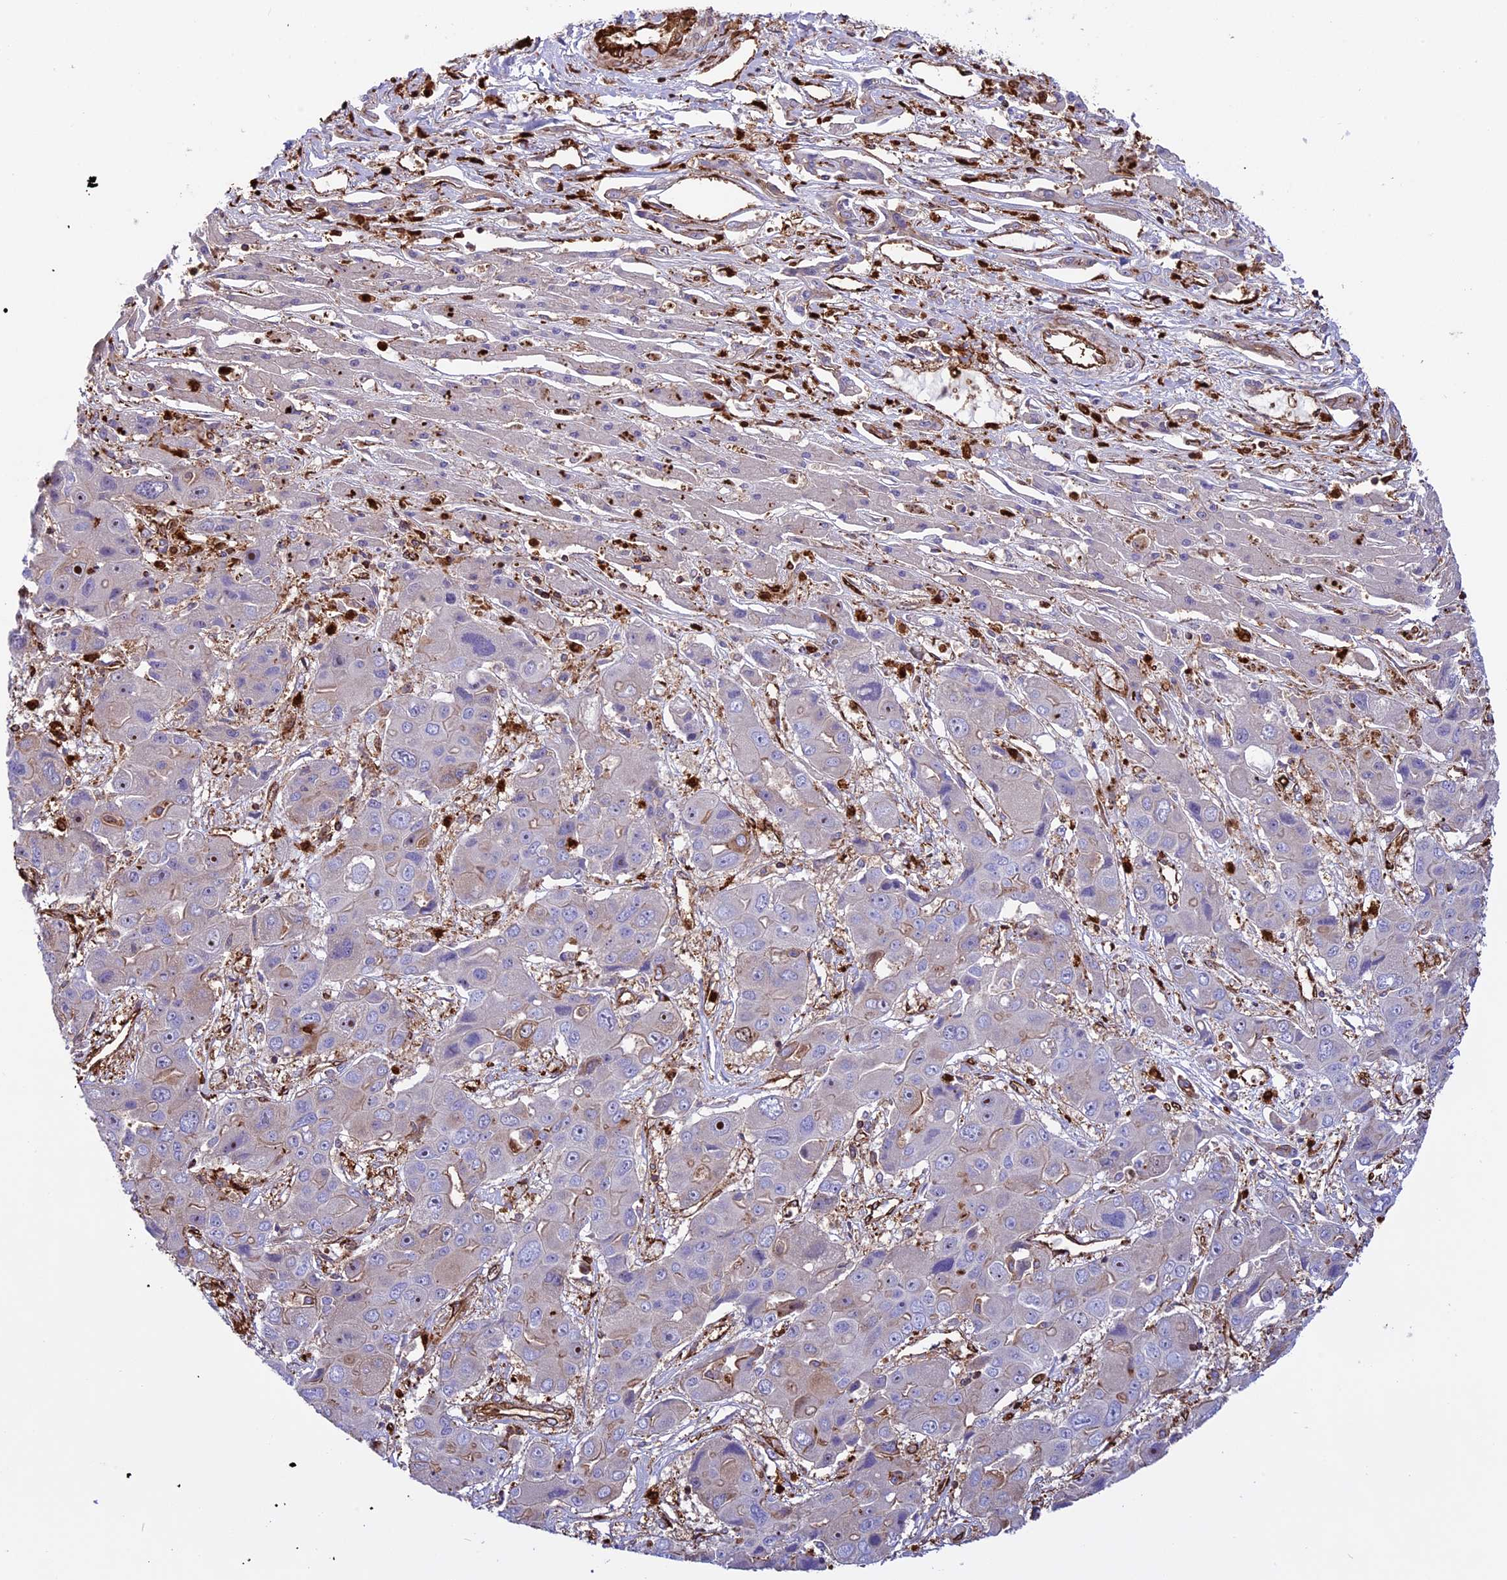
{"staining": {"intensity": "negative", "quantity": "none", "location": "none"}, "tissue": "liver cancer", "cell_type": "Tumor cells", "image_type": "cancer", "snomed": [{"axis": "morphology", "description": "Cholangiocarcinoma"}, {"axis": "topography", "description": "Liver"}], "caption": "High power microscopy histopathology image of an IHC image of liver cancer, revealing no significant positivity in tumor cells. (Stains: DAB immunohistochemistry with hematoxylin counter stain, Microscopy: brightfield microscopy at high magnification).", "gene": "CD99L2", "patient": {"sex": "male", "age": 67}}